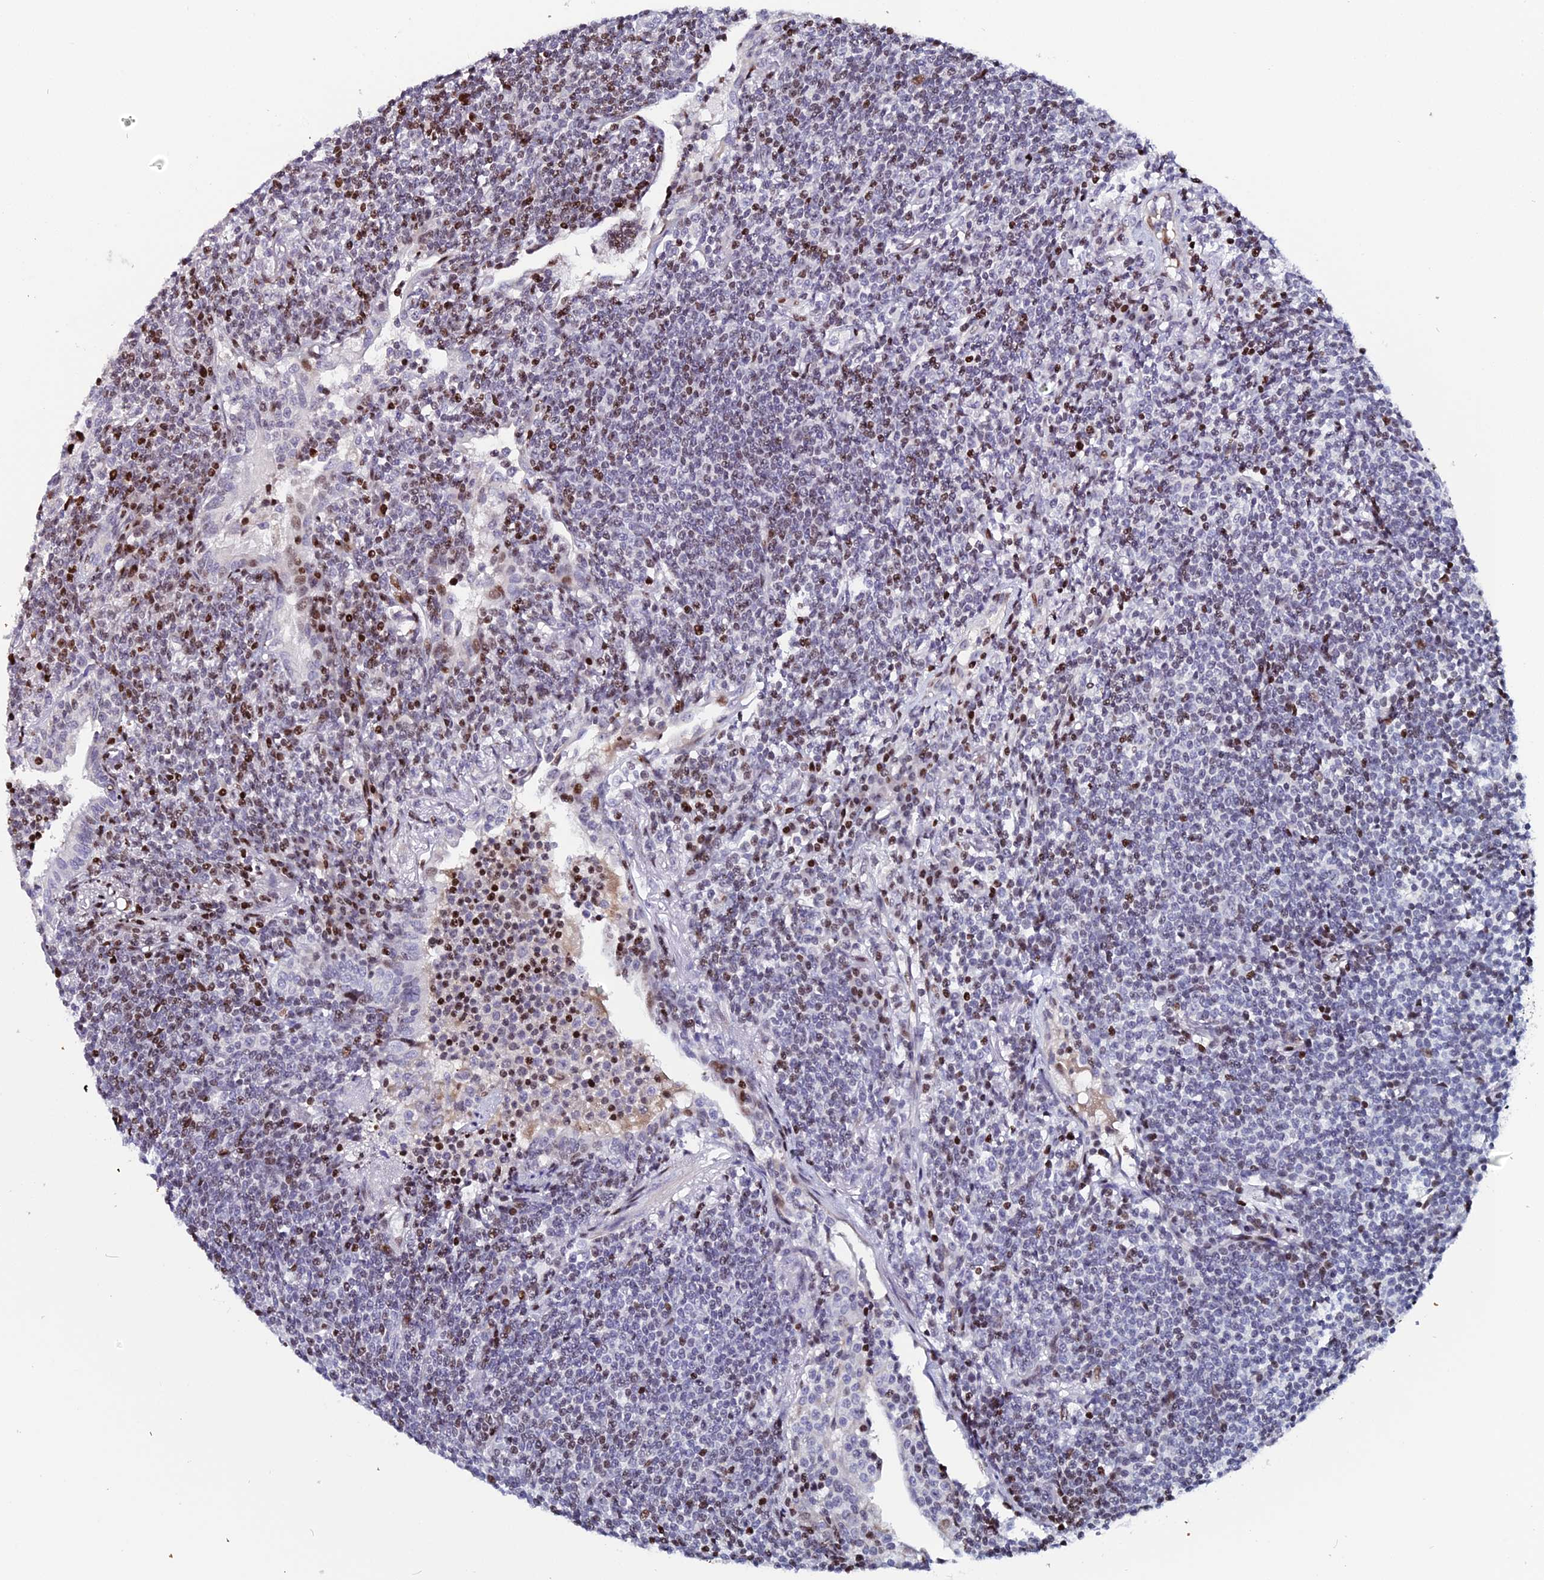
{"staining": {"intensity": "moderate", "quantity": "25%-75%", "location": "nuclear"}, "tissue": "lymphoma", "cell_type": "Tumor cells", "image_type": "cancer", "snomed": [{"axis": "morphology", "description": "Malignant lymphoma, non-Hodgkin's type, Low grade"}, {"axis": "topography", "description": "Lung"}], "caption": "A high-resolution image shows IHC staining of lymphoma, which shows moderate nuclear expression in about 25%-75% of tumor cells.", "gene": "MYNN", "patient": {"sex": "female", "age": 71}}